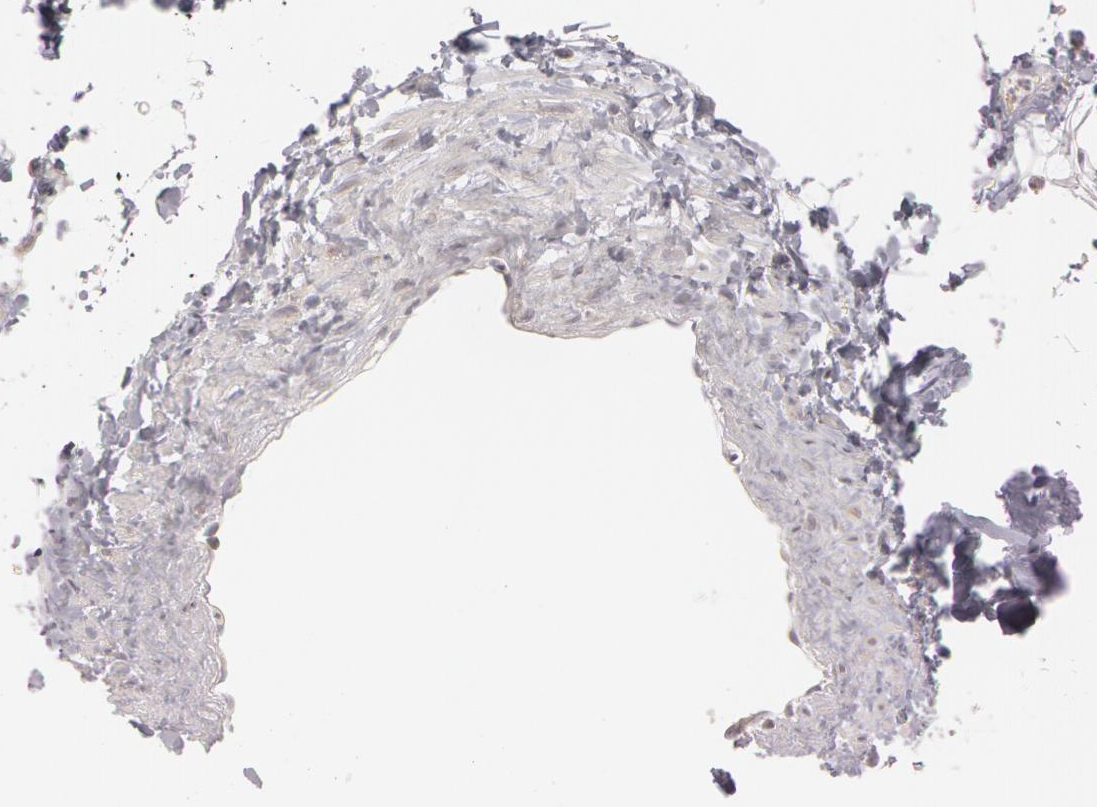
{"staining": {"intensity": "weak", "quantity": "25%-75%", "location": "cytoplasmic/membranous"}, "tissue": "adipose tissue", "cell_type": "Adipocytes", "image_type": "normal", "snomed": [{"axis": "morphology", "description": "Normal tissue, NOS"}, {"axis": "topography", "description": "Soft tissue"}], "caption": "Brown immunohistochemical staining in benign adipose tissue exhibits weak cytoplasmic/membranous staining in about 25%-75% of adipocytes.", "gene": "RALGAPA1", "patient": {"sex": "male", "age": 72}}